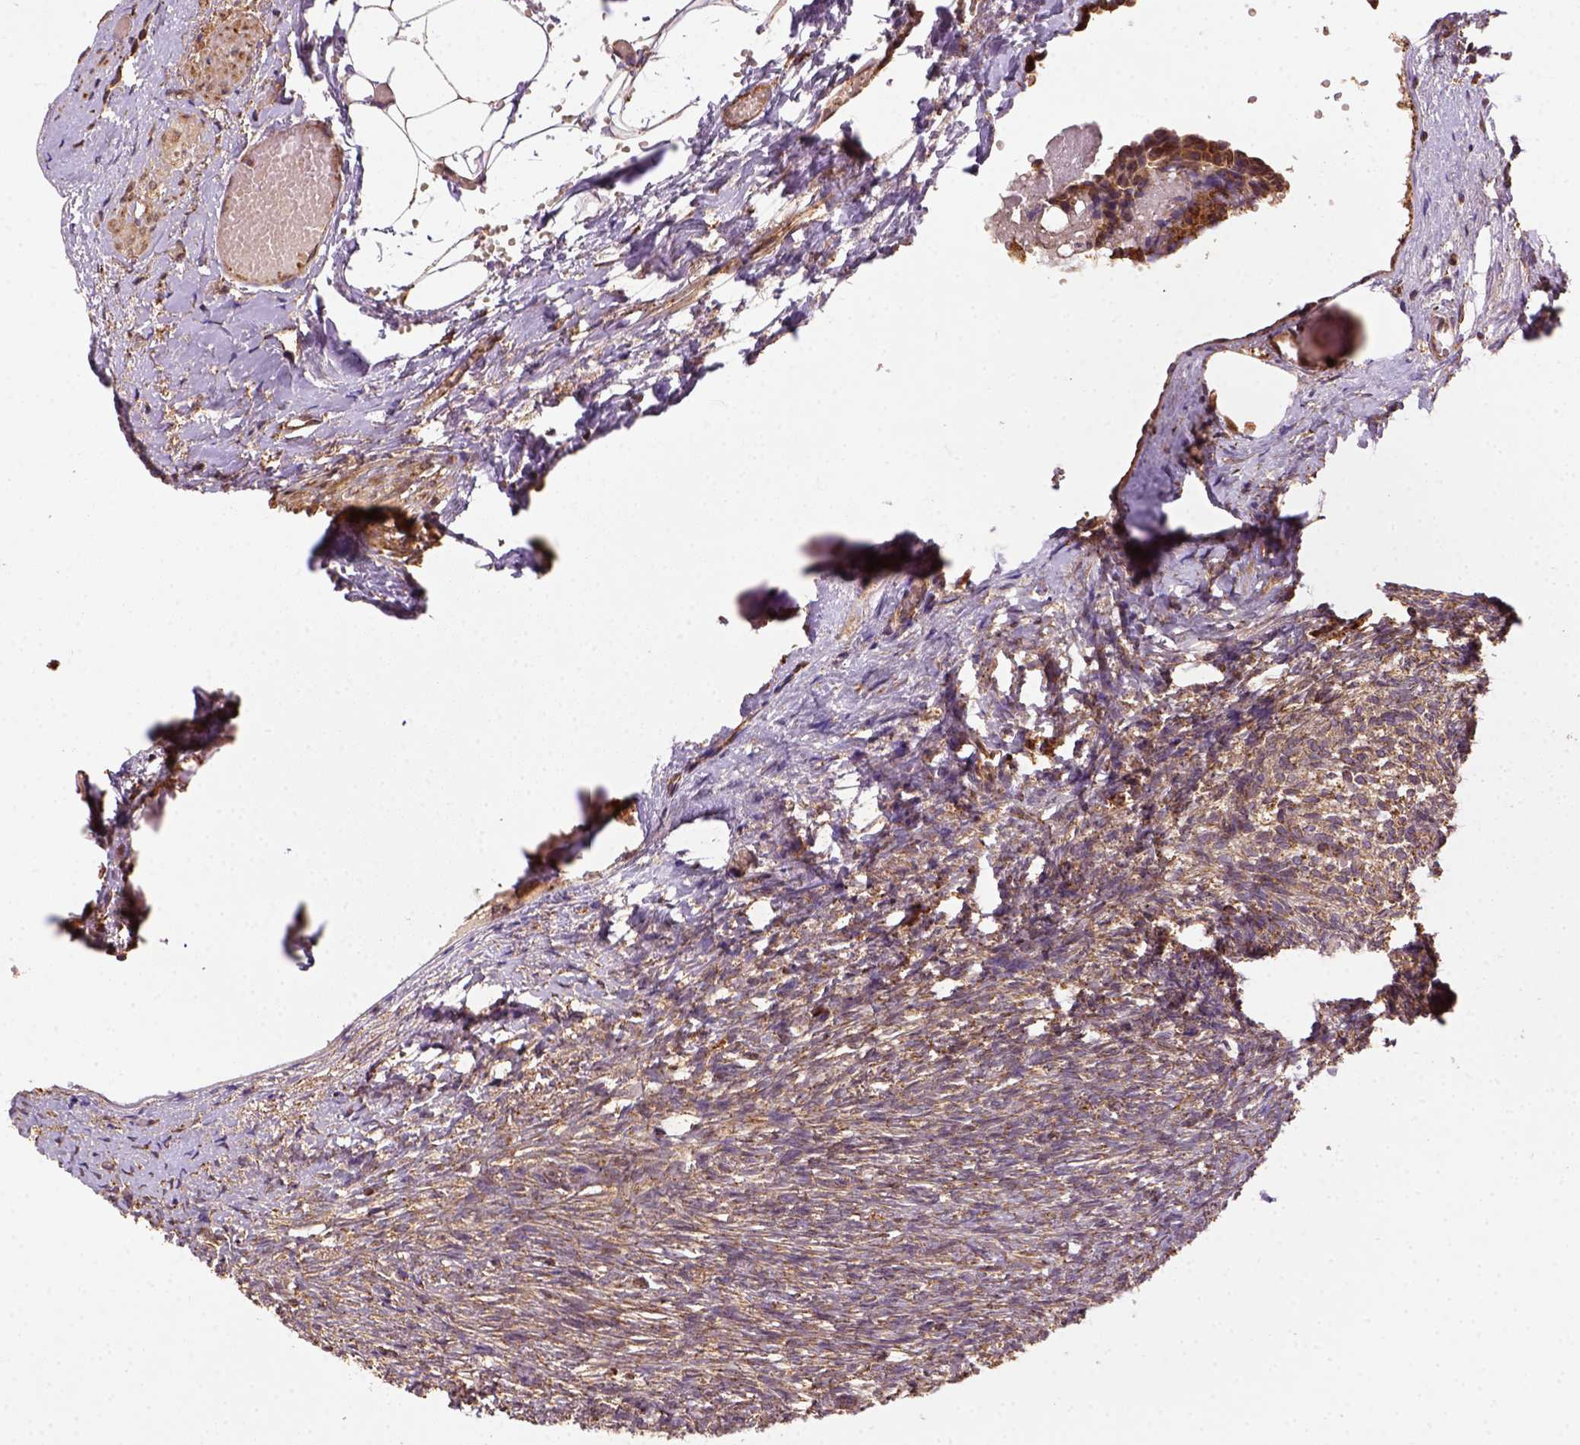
{"staining": {"intensity": "strong", "quantity": ">75%", "location": "cytoplasmic/membranous"}, "tissue": "ovary", "cell_type": "Follicle cells", "image_type": "normal", "snomed": [{"axis": "morphology", "description": "Normal tissue, NOS"}, {"axis": "topography", "description": "Ovary"}], "caption": "IHC histopathology image of normal ovary stained for a protein (brown), which displays high levels of strong cytoplasmic/membranous expression in about >75% of follicle cells.", "gene": "MAPK8IP3", "patient": {"sex": "female", "age": 46}}